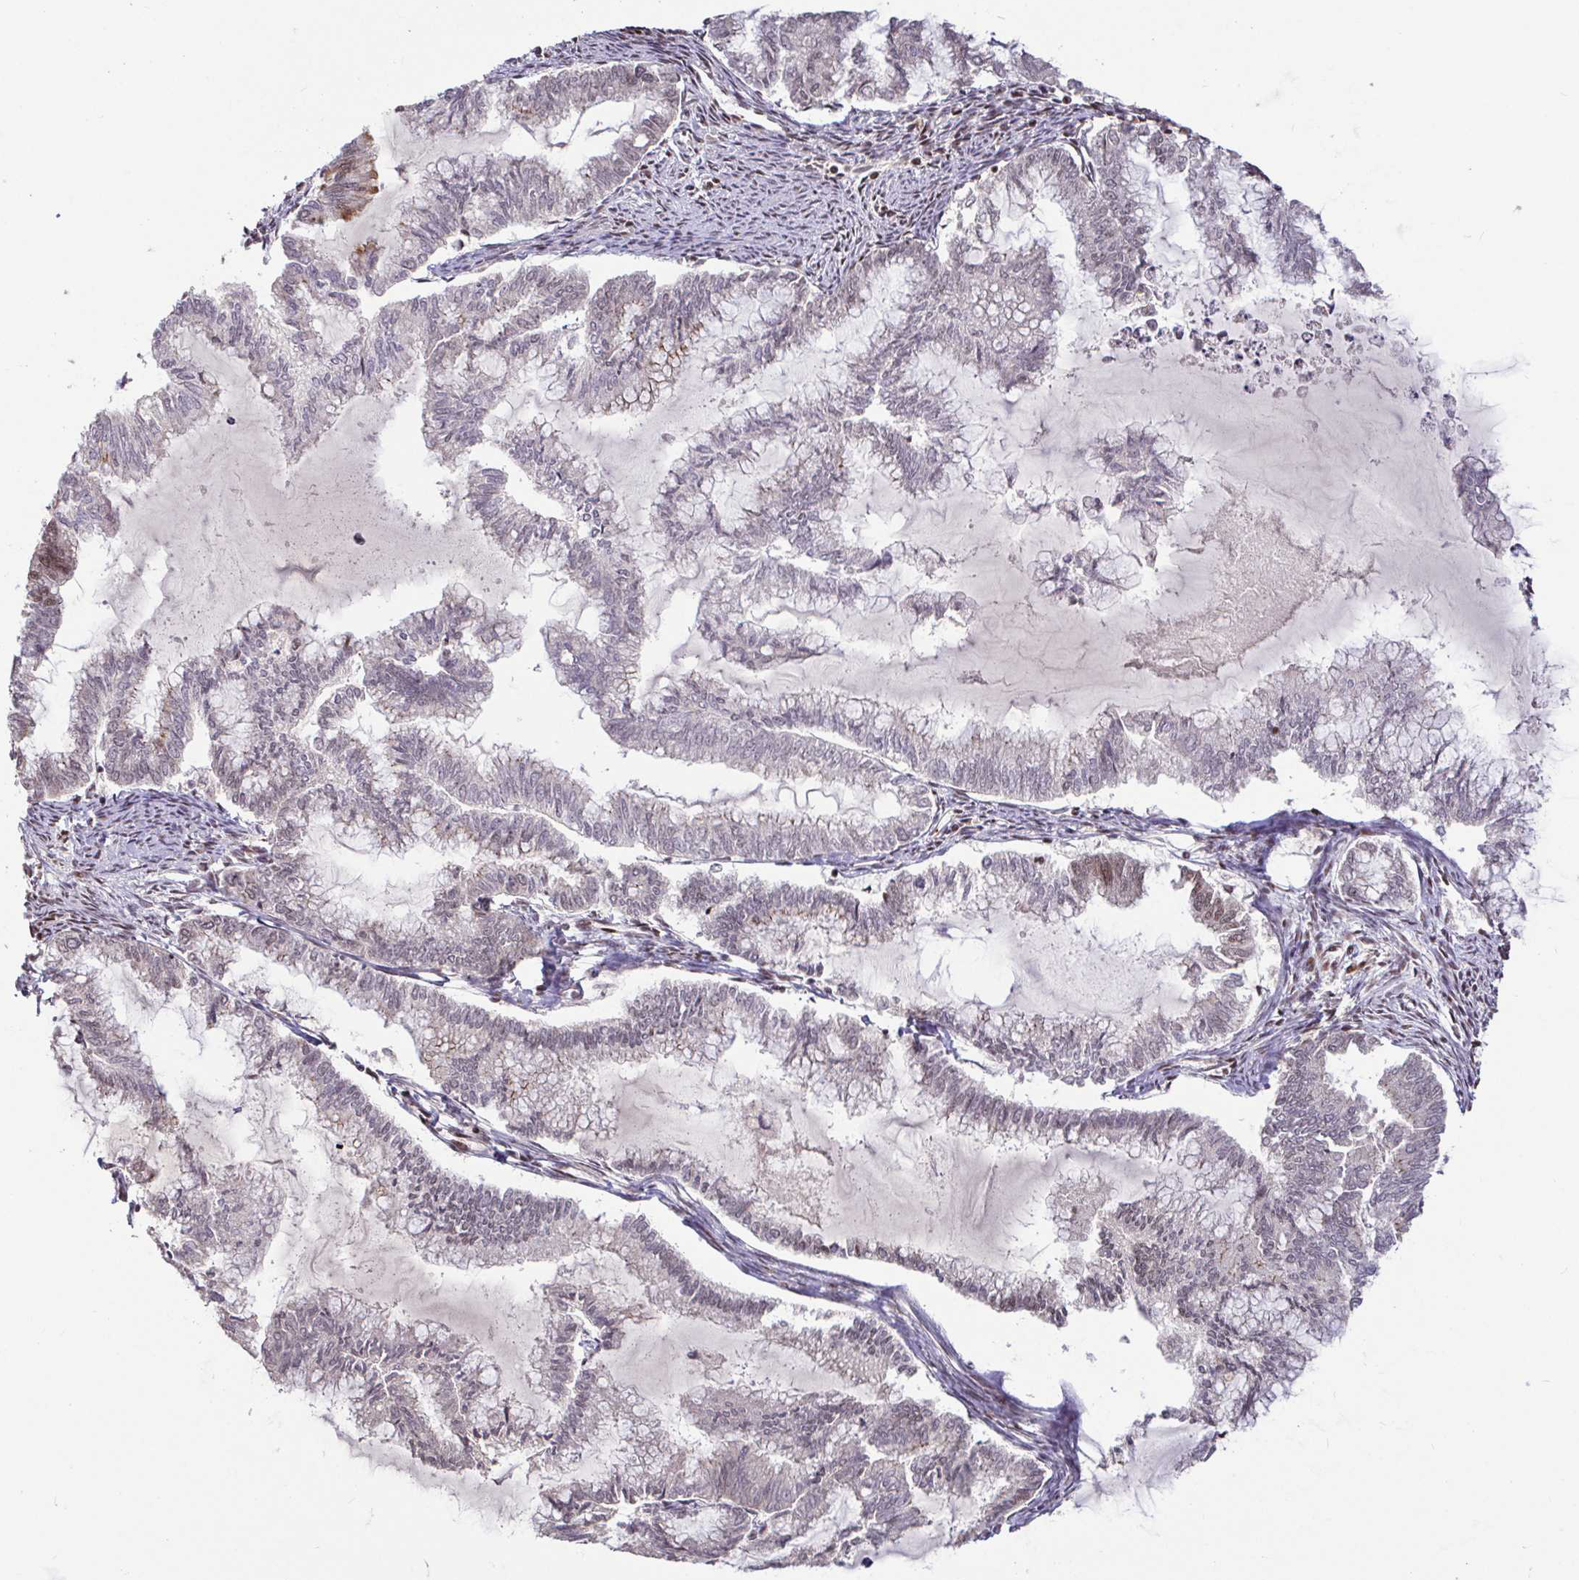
{"staining": {"intensity": "weak", "quantity": "<25%", "location": "nuclear"}, "tissue": "endometrial cancer", "cell_type": "Tumor cells", "image_type": "cancer", "snomed": [{"axis": "morphology", "description": "Adenocarcinoma, NOS"}, {"axis": "topography", "description": "Endometrium"}], "caption": "Tumor cells are negative for protein expression in human endometrial adenocarcinoma. (DAB (3,3'-diaminobenzidine) immunohistochemistry, high magnification).", "gene": "SP3", "patient": {"sex": "female", "age": 79}}